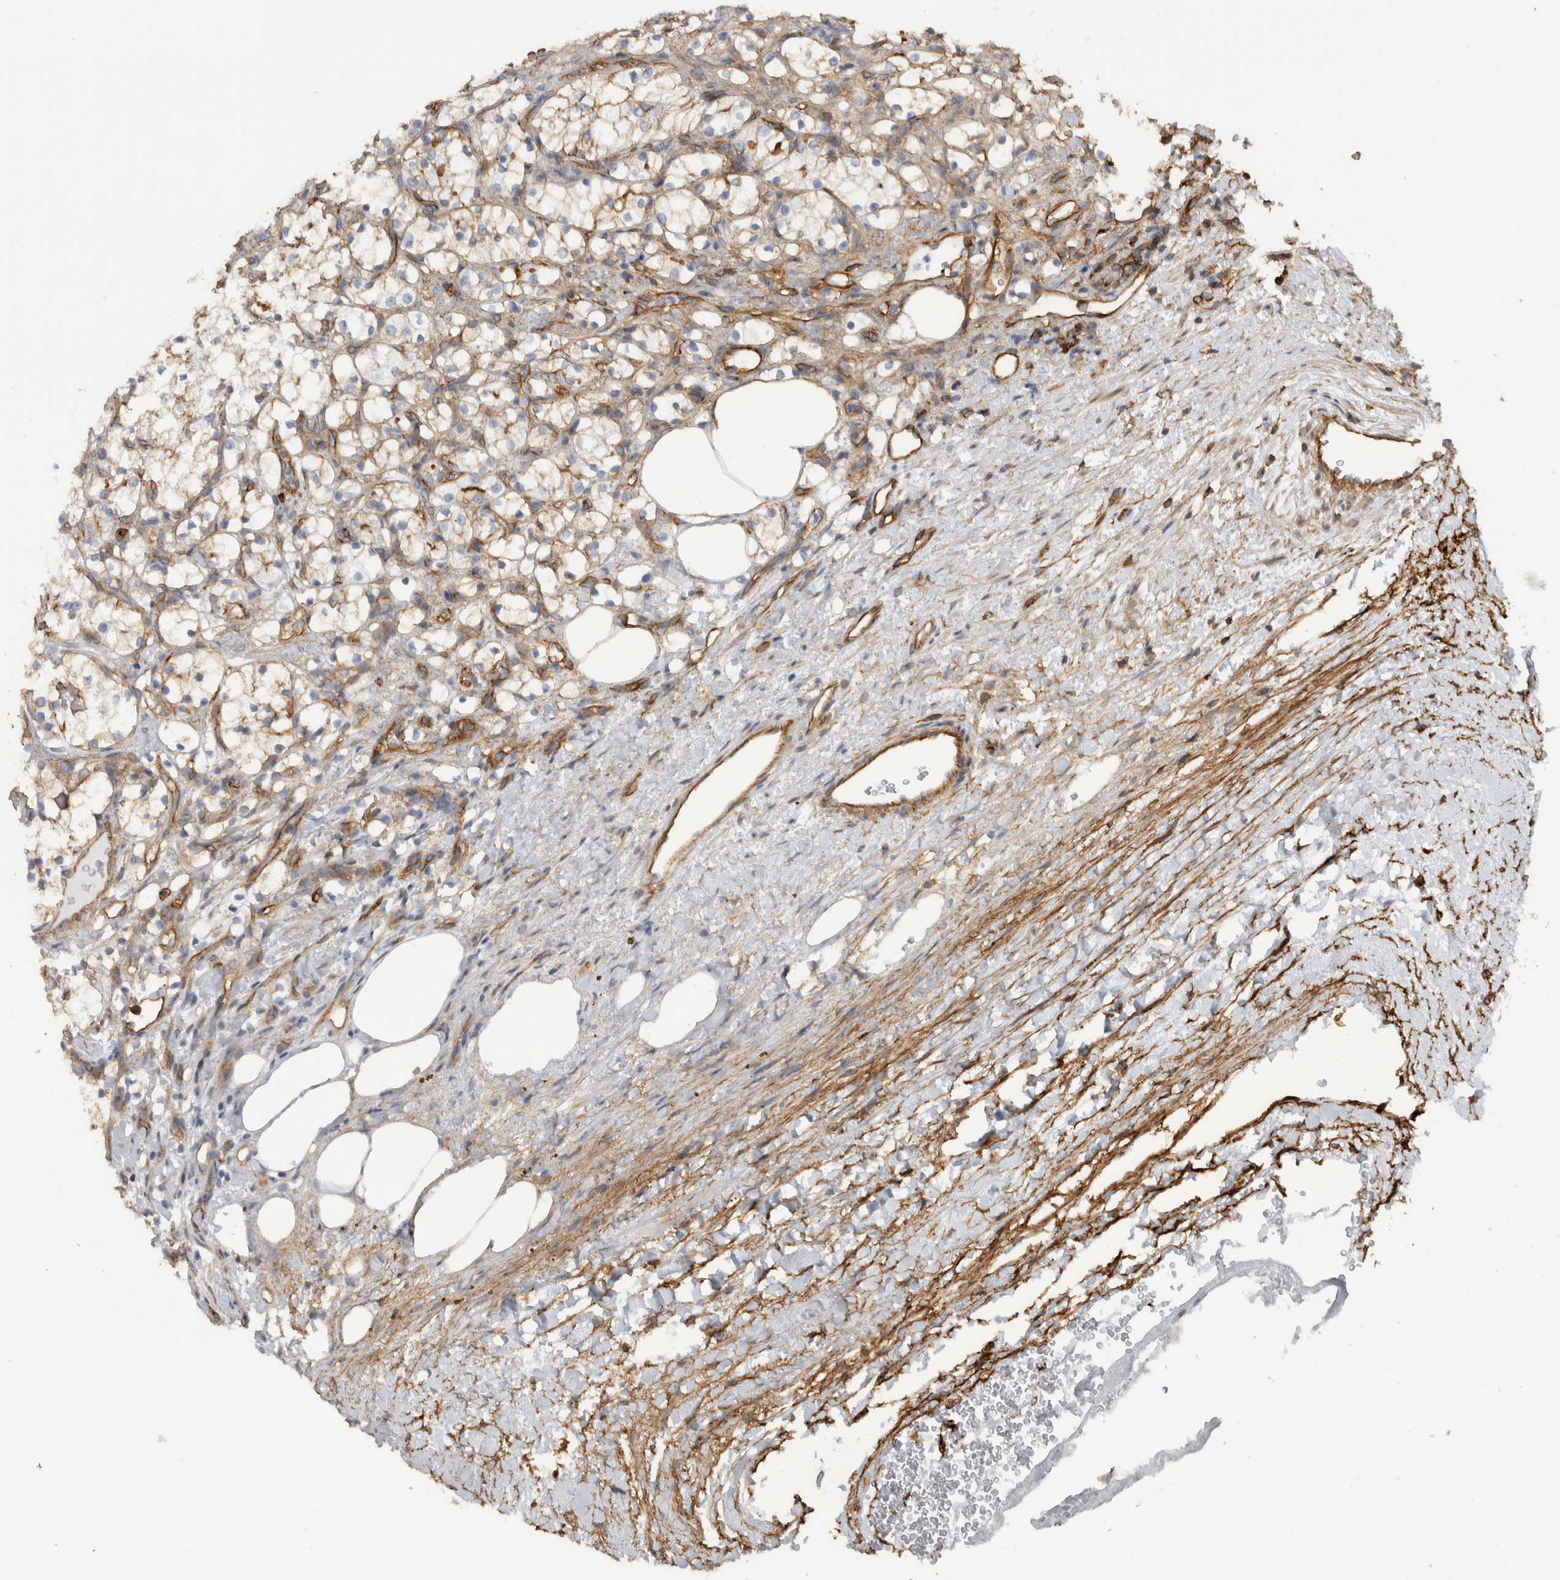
{"staining": {"intensity": "negative", "quantity": "none", "location": "none"}, "tissue": "renal cancer", "cell_type": "Tumor cells", "image_type": "cancer", "snomed": [{"axis": "morphology", "description": "Adenocarcinoma, NOS"}, {"axis": "topography", "description": "Kidney"}], "caption": "An IHC micrograph of renal cancer (adenocarcinoma) is shown. There is no staining in tumor cells of renal cancer (adenocarcinoma).", "gene": "AHNAK", "patient": {"sex": "female", "age": 69}}